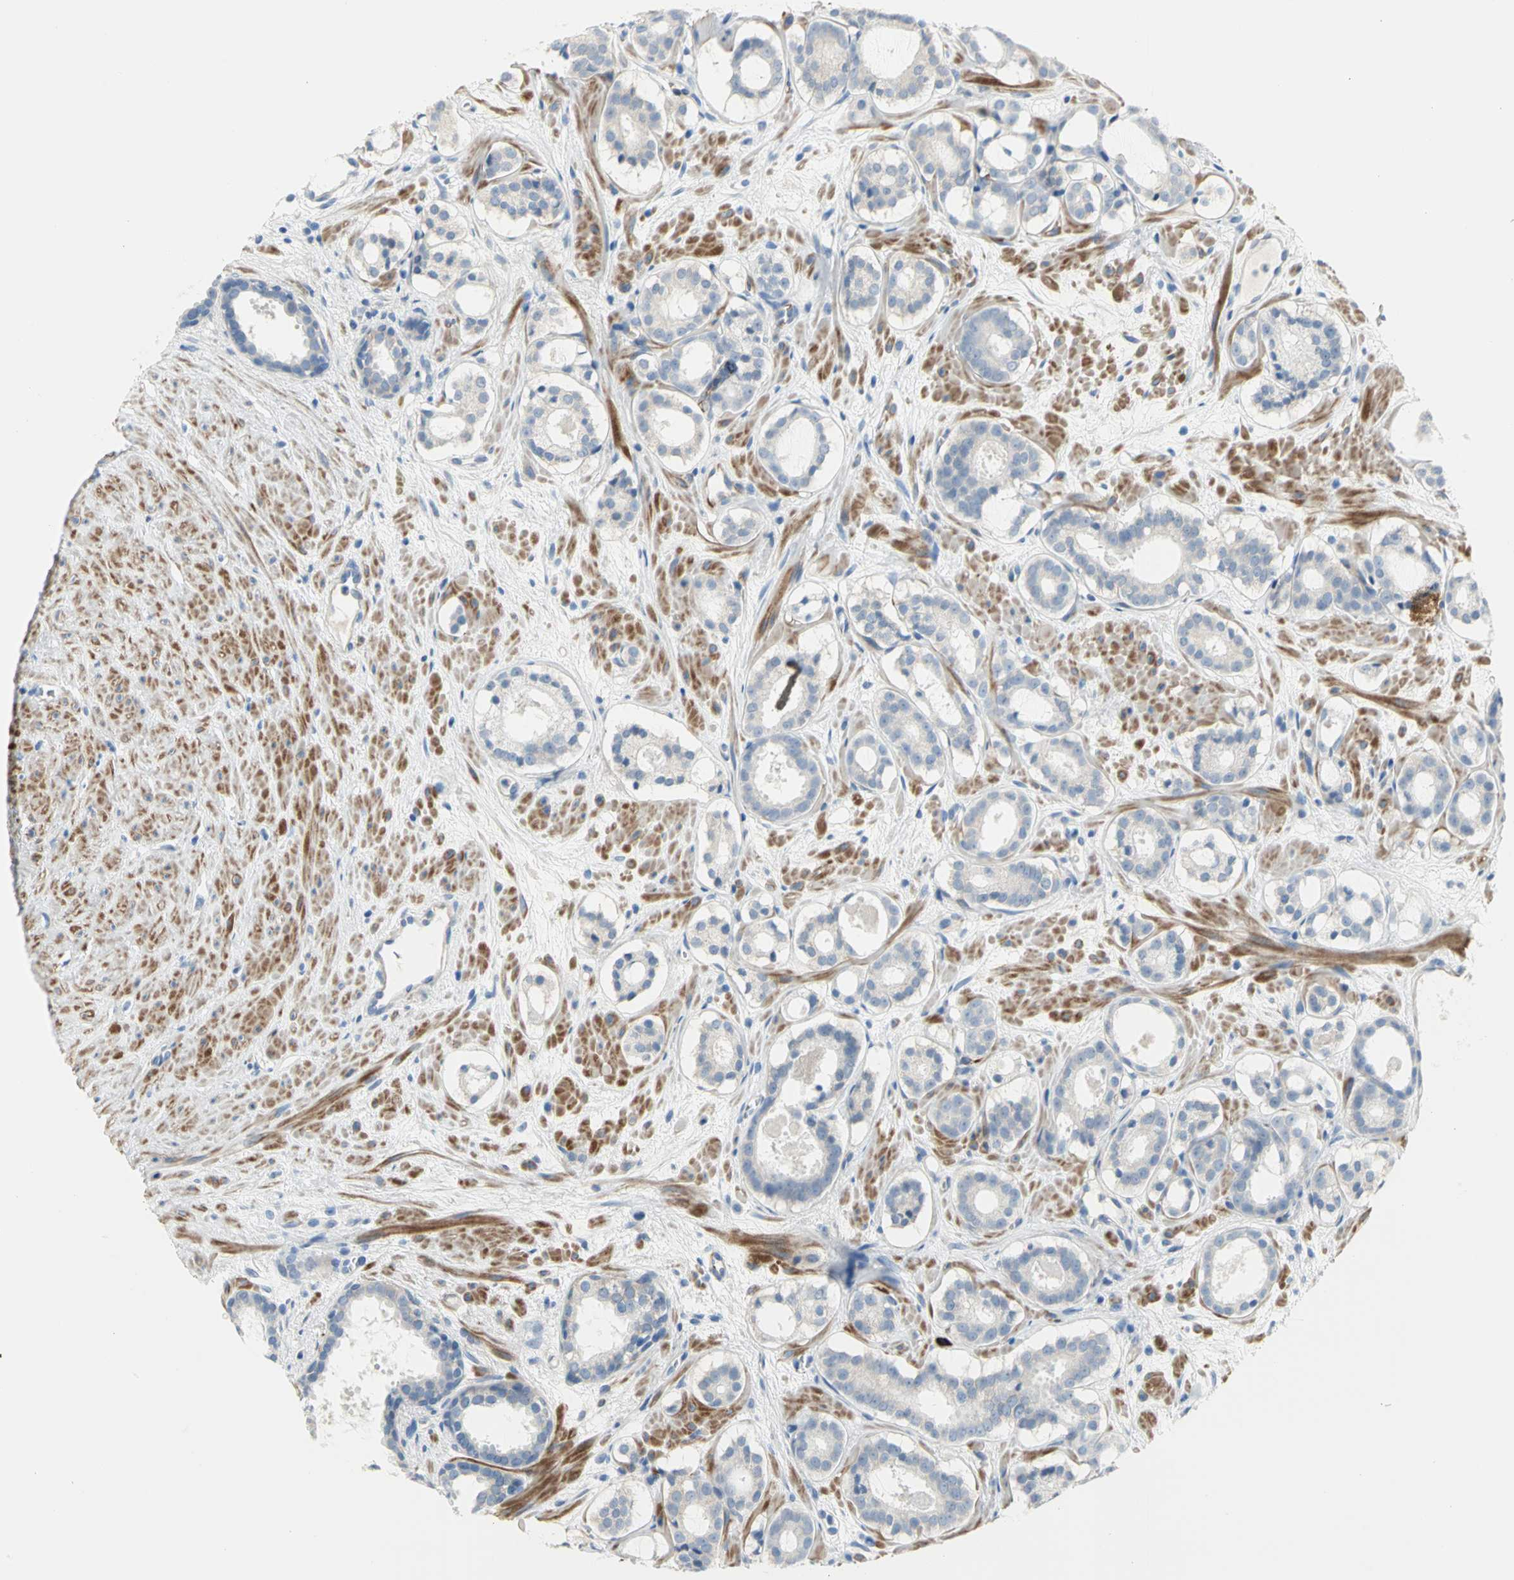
{"staining": {"intensity": "negative", "quantity": "none", "location": "none"}, "tissue": "prostate cancer", "cell_type": "Tumor cells", "image_type": "cancer", "snomed": [{"axis": "morphology", "description": "Adenocarcinoma, Low grade"}, {"axis": "topography", "description": "Prostate"}], "caption": "Immunohistochemistry (IHC) micrograph of prostate cancer stained for a protein (brown), which exhibits no positivity in tumor cells.", "gene": "ALOX15", "patient": {"sex": "male", "age": 57}}